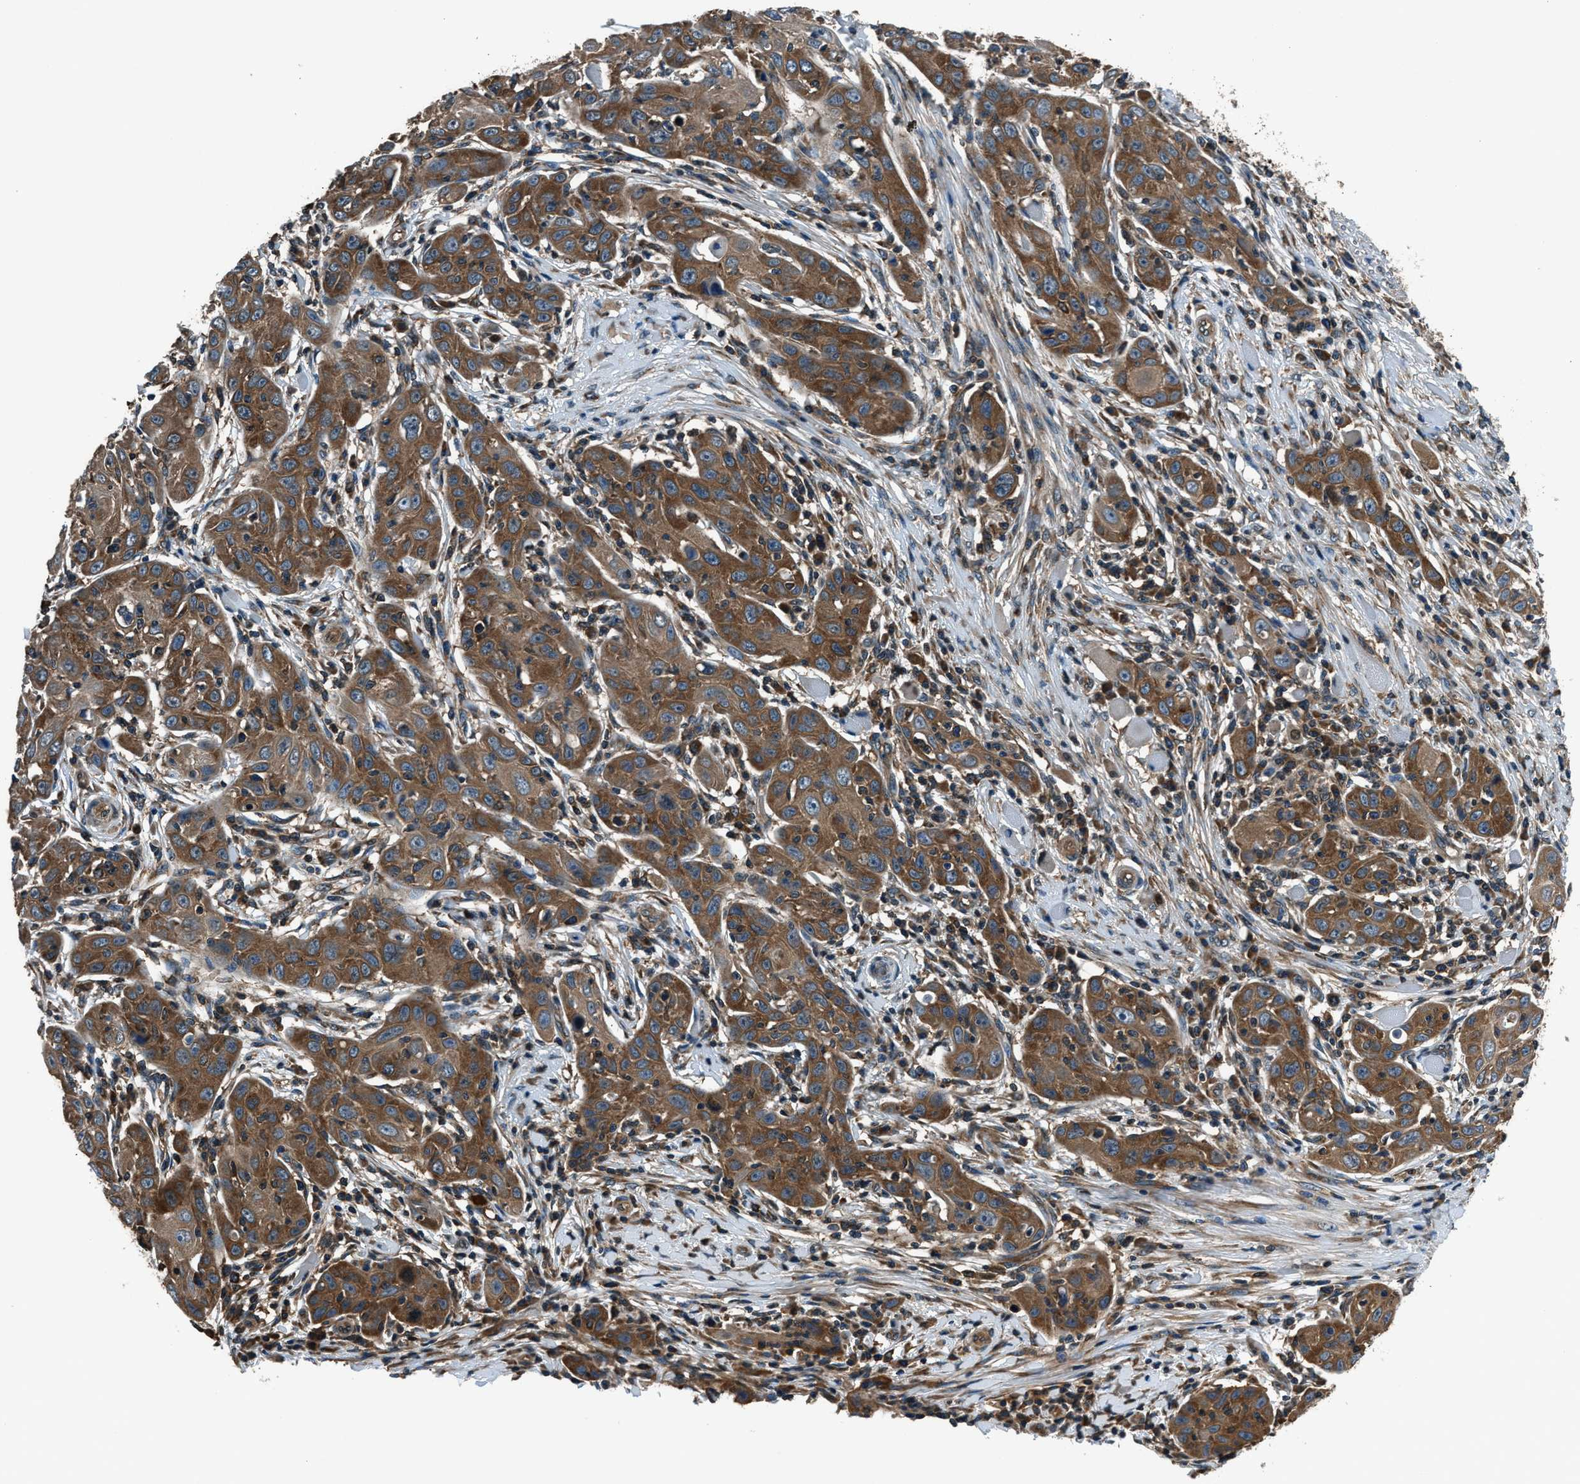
{"staining": {"intensity": "strong", "quantity": ">75%", "location": "cytoplasmic/membranous"}, "tissue": "skin cancer", "cell_type": "Tumor cells", "image_type": "cancer", "snomed": [{"axis": "morphology", "description": "Squamous cell carcinoma, NOS"}, {"axis": "topography", "description": "Skin"}], "caption": "Skin cancer (squamous cell carcinoma) stained with DAB immunohistochemistry reveals high levels of strong cytoplasmic/membranous expression in about >75% of tumor cells. (IHC, brightfield microscopy, high magnification).", "gene": "ARFGAP2", "patient": {"sex": "female", "age": 88}}